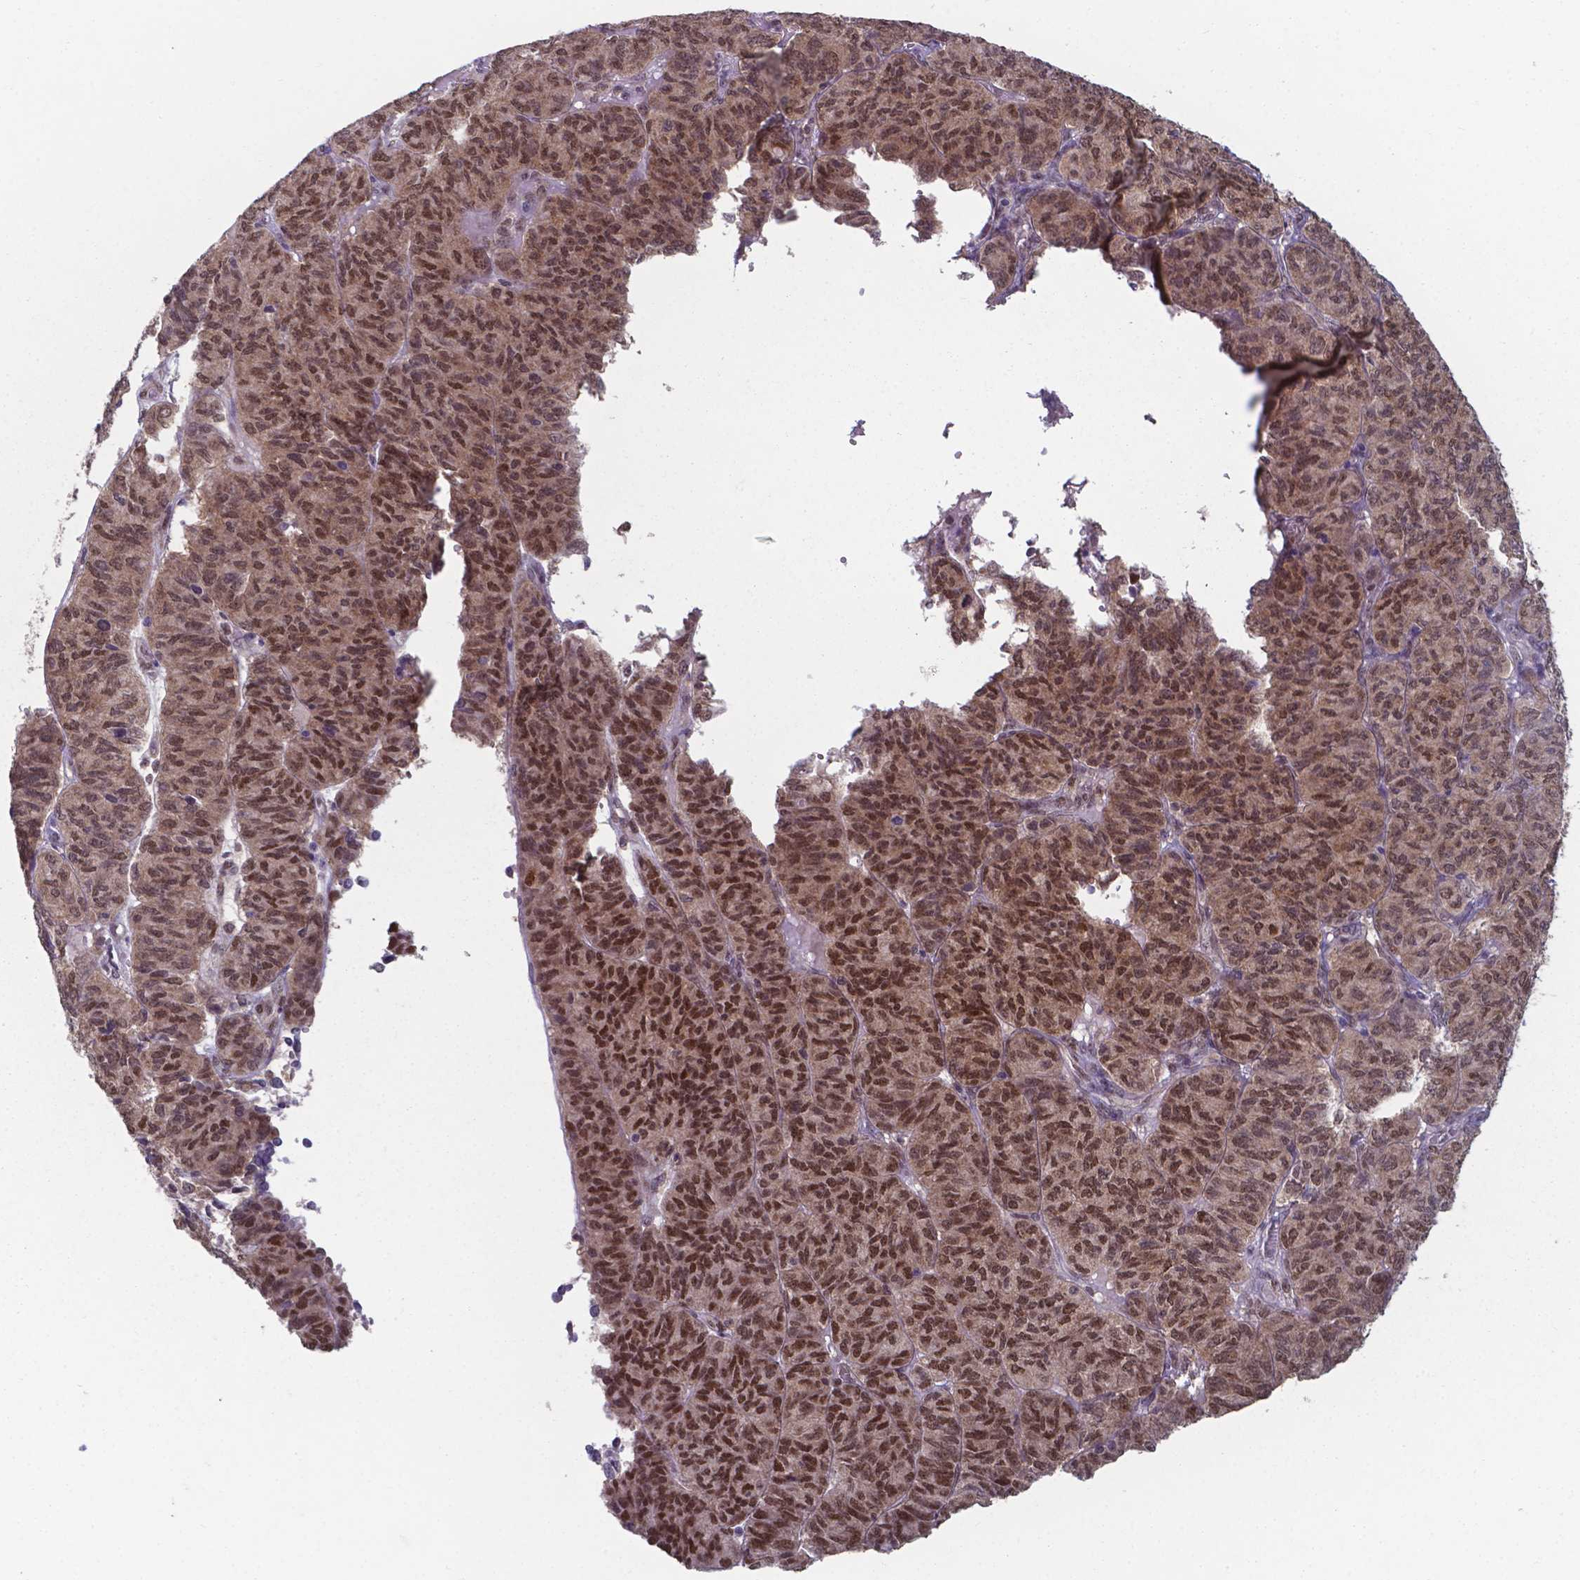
{"staining": {"intensity": "moderate", "quantity": ">75%", "location": "nuclear"}, "tissue": "ovarian cancer", "cell_type": "Tumor cells", "image_type": "cancer", "snomed": [{"axis": "morphology", "description": "Carcinoma, endometroid"}, {"axis": "topography", "description": "Ovary"}], "caption": "IHC staining of ovarian endometroid carcinoma, which shows medium levels of moderate nuclear positivity in approximately >75% of tumor cells indicating moderate nuclear protein expression. The staining was performed using DAB (3,3'-diaminobenzidine) (brown) for protein detection and nuclei were counterstained in hematoxylin (blue).", "gene": "UBE2E2", "patient": {"sex": "female", "age": 80}}